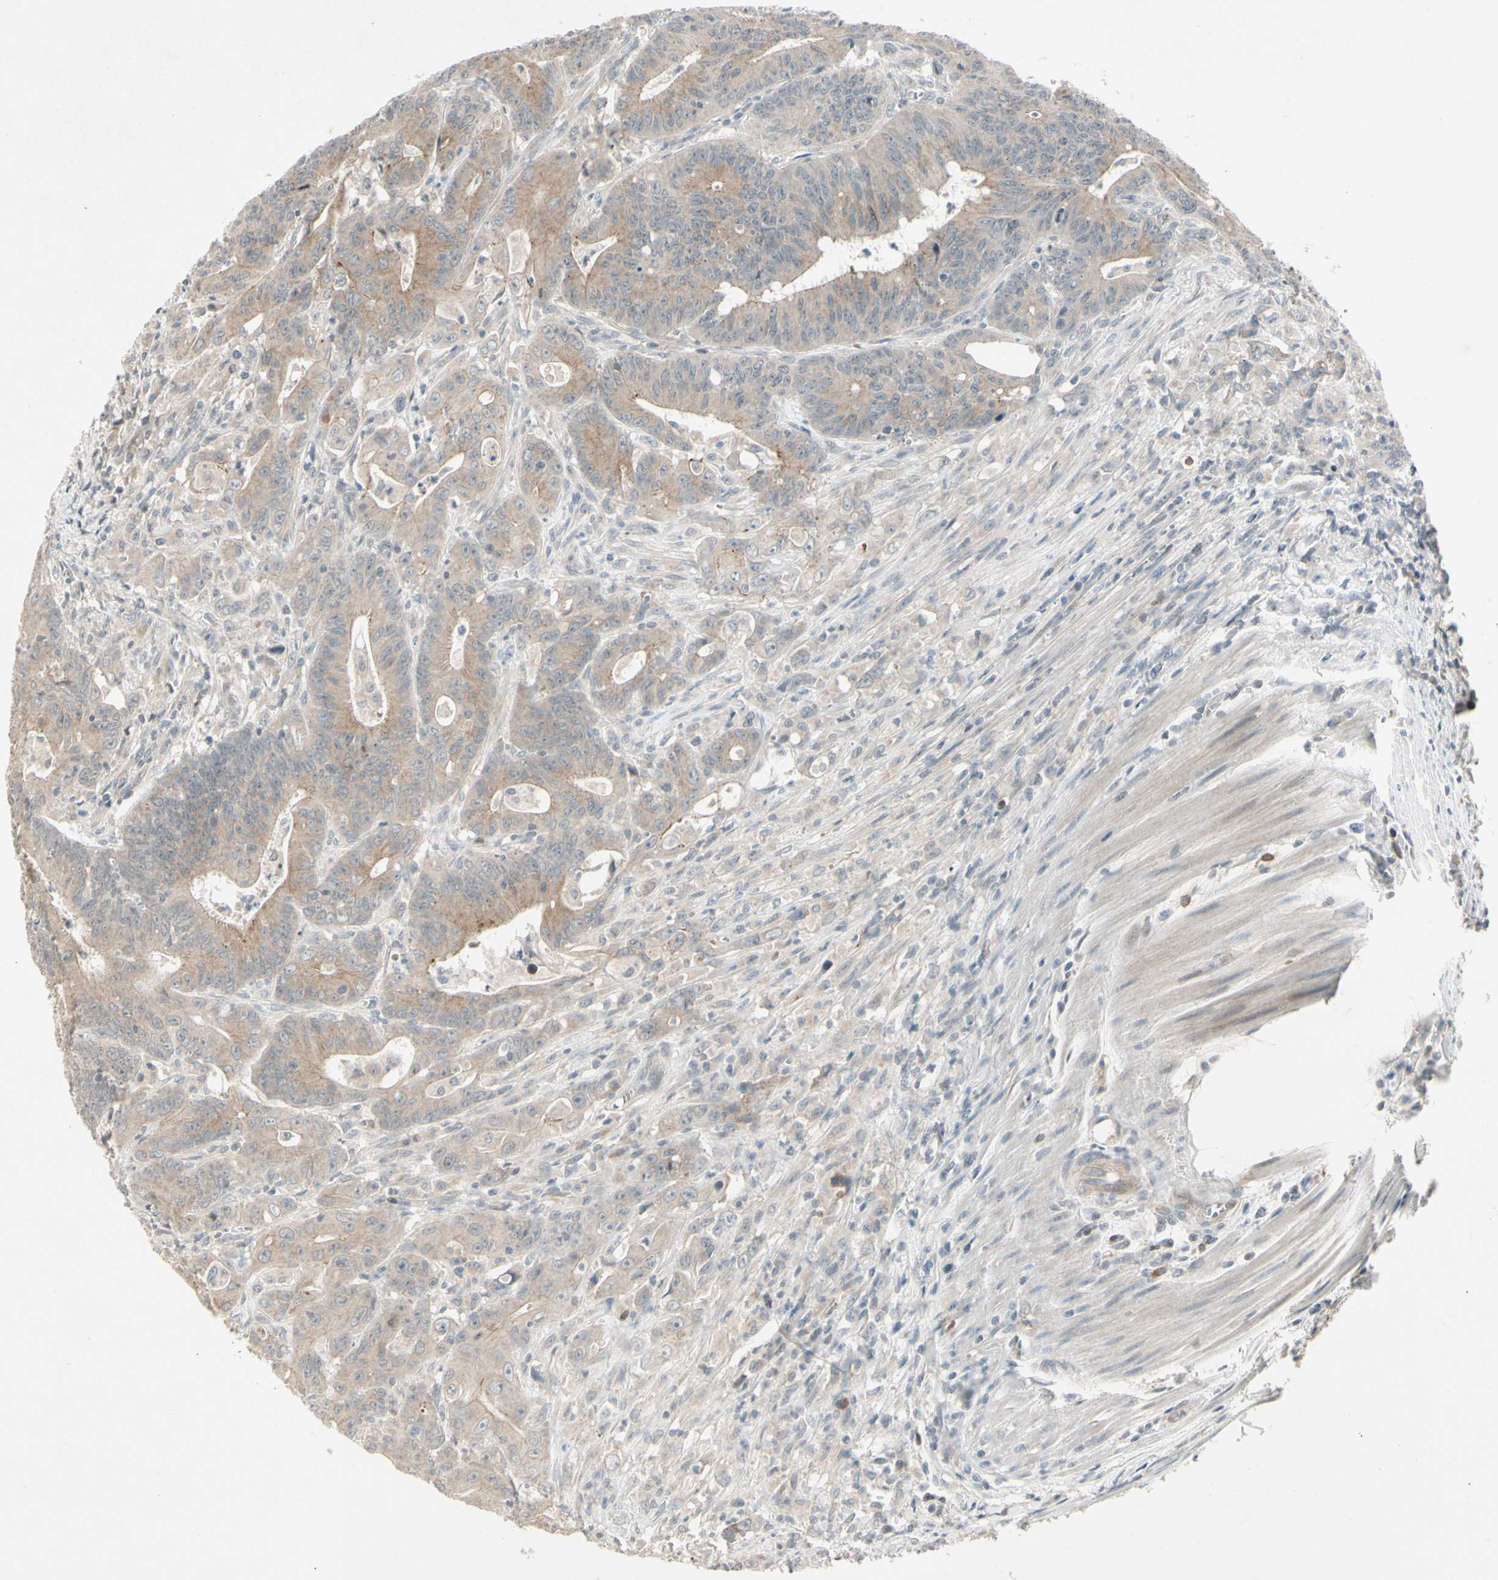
{"staining": {"intensity": "weak", "quantity": ">75%", "location": "cytoplasmic/membranous"}, "tissue": "colorectal cancer", "cell_type": "Tumor cells", "image_type": "cancer", "snomed": [{"axis": "morphology", "description": "Adenocarcinoma, NOS"}, {"axis": "topography", "description": "Colon"}], "caption": "Colorectal cancer stained for a protein demonstrates weak cytoplasmic/membranous positivity in tumor cells.", "gene": "ICAM5", "patient": {"sex": "male", "age": 45}}